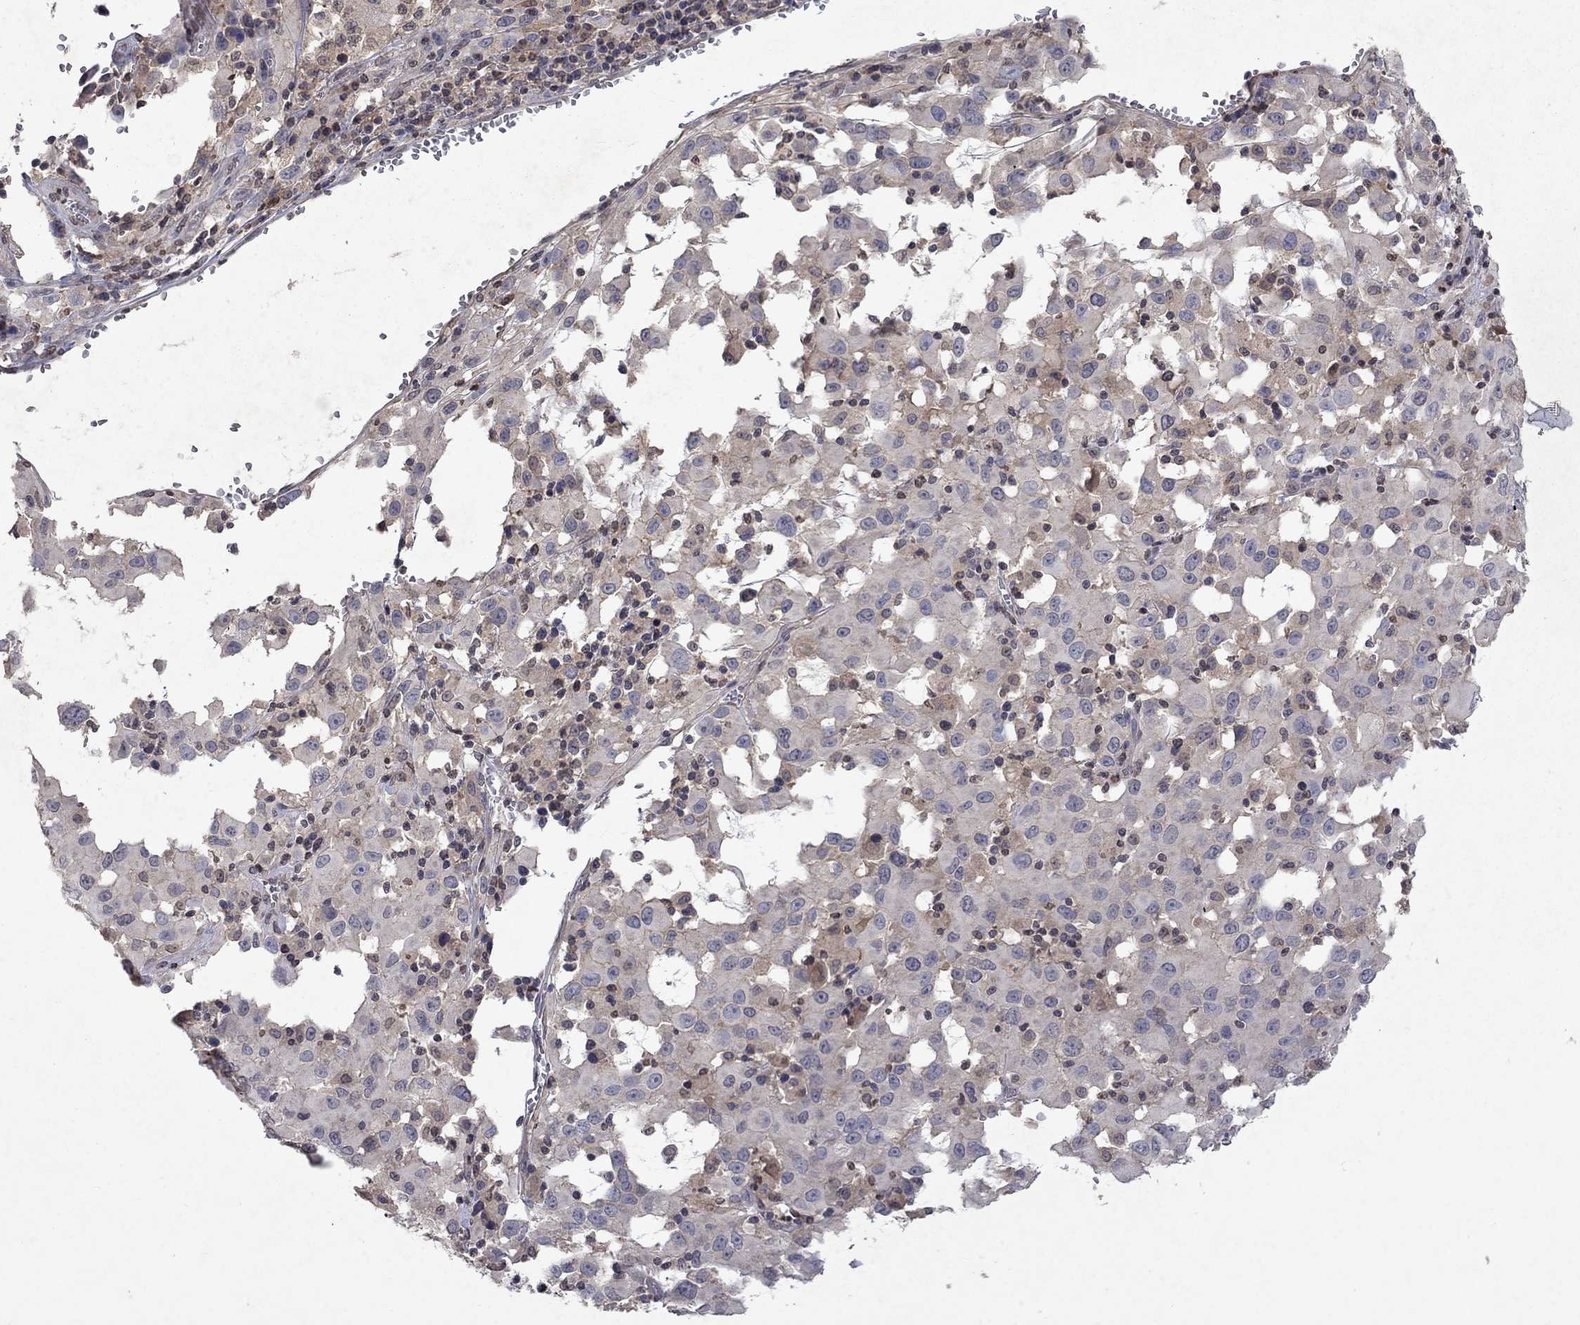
{"staining": {"intensity": "weak", "quantity": "25%-75%", "location": "cytoplasmic/membranous"}, "tissue": "melanoma", "cell_type": "Tumor cells", "image_type": "cancer", "snomed": [{"axis": "morphology", "description": "Malignant melanoma, Metastatic site"}, {"axis": "topography", "description": "Lymph node"}], "caption": "Tumor cells exhibit low levels of weak cytoplasmic/membranous staining in about 25%-75% of cells in human malignant melanoma (metastatic site). (brown staining indicates protein expression, while blue staining denotes nuclei).", "gene": "TTC38", "patient": {"sex": "male", "age": 50}}